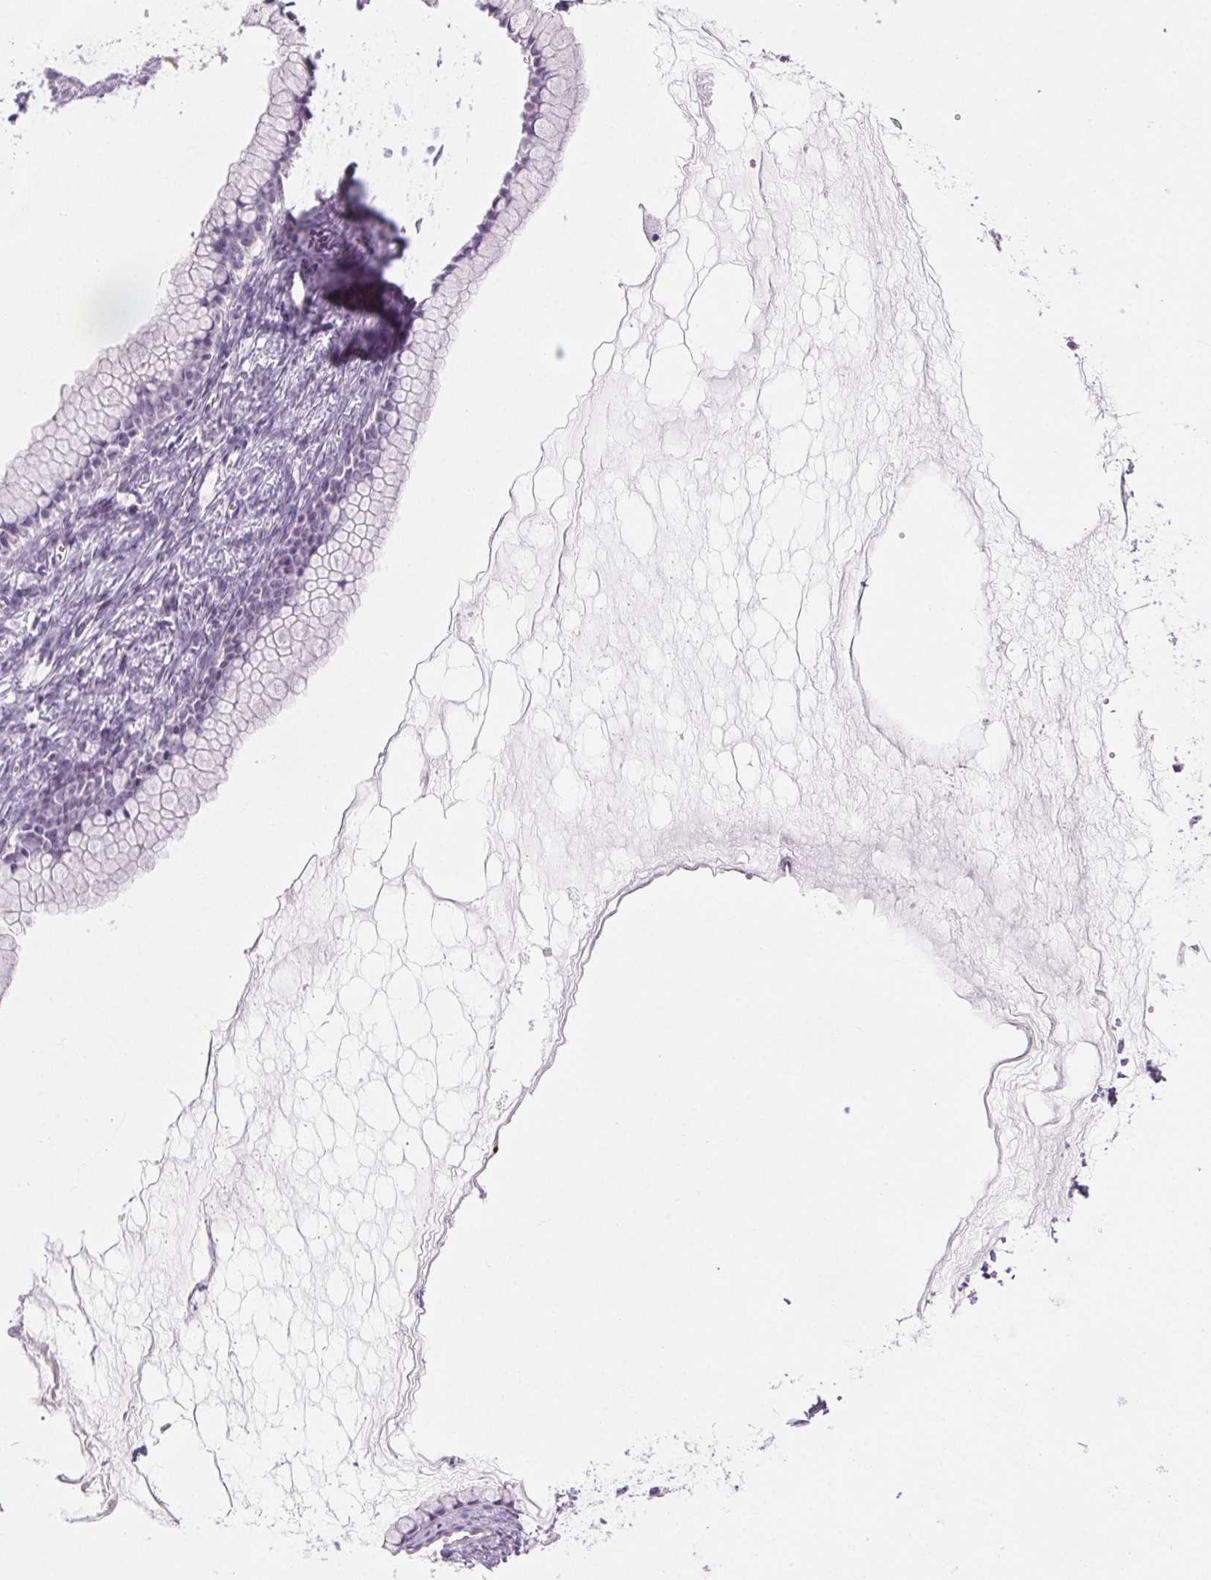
{"staining": {"intensity": "negative", "quantity": "none", "location": "none"}, "tissue": "ovarian cancer", "cell_type": "Tumor cells", "image_type": "cancer", "snomed": [{"axis": "morphology", "description": "Cystadenocarcinoma, mucinous, NOS"}, {"axis": "topography", "description": "Ovary"}], "caption": "Immunohistochemical staining of human ovarian cancer reveals no significant positivity in tumor cells.", "gene": "SLC6A19", "patient": {"sex": "female", "age": 41}}